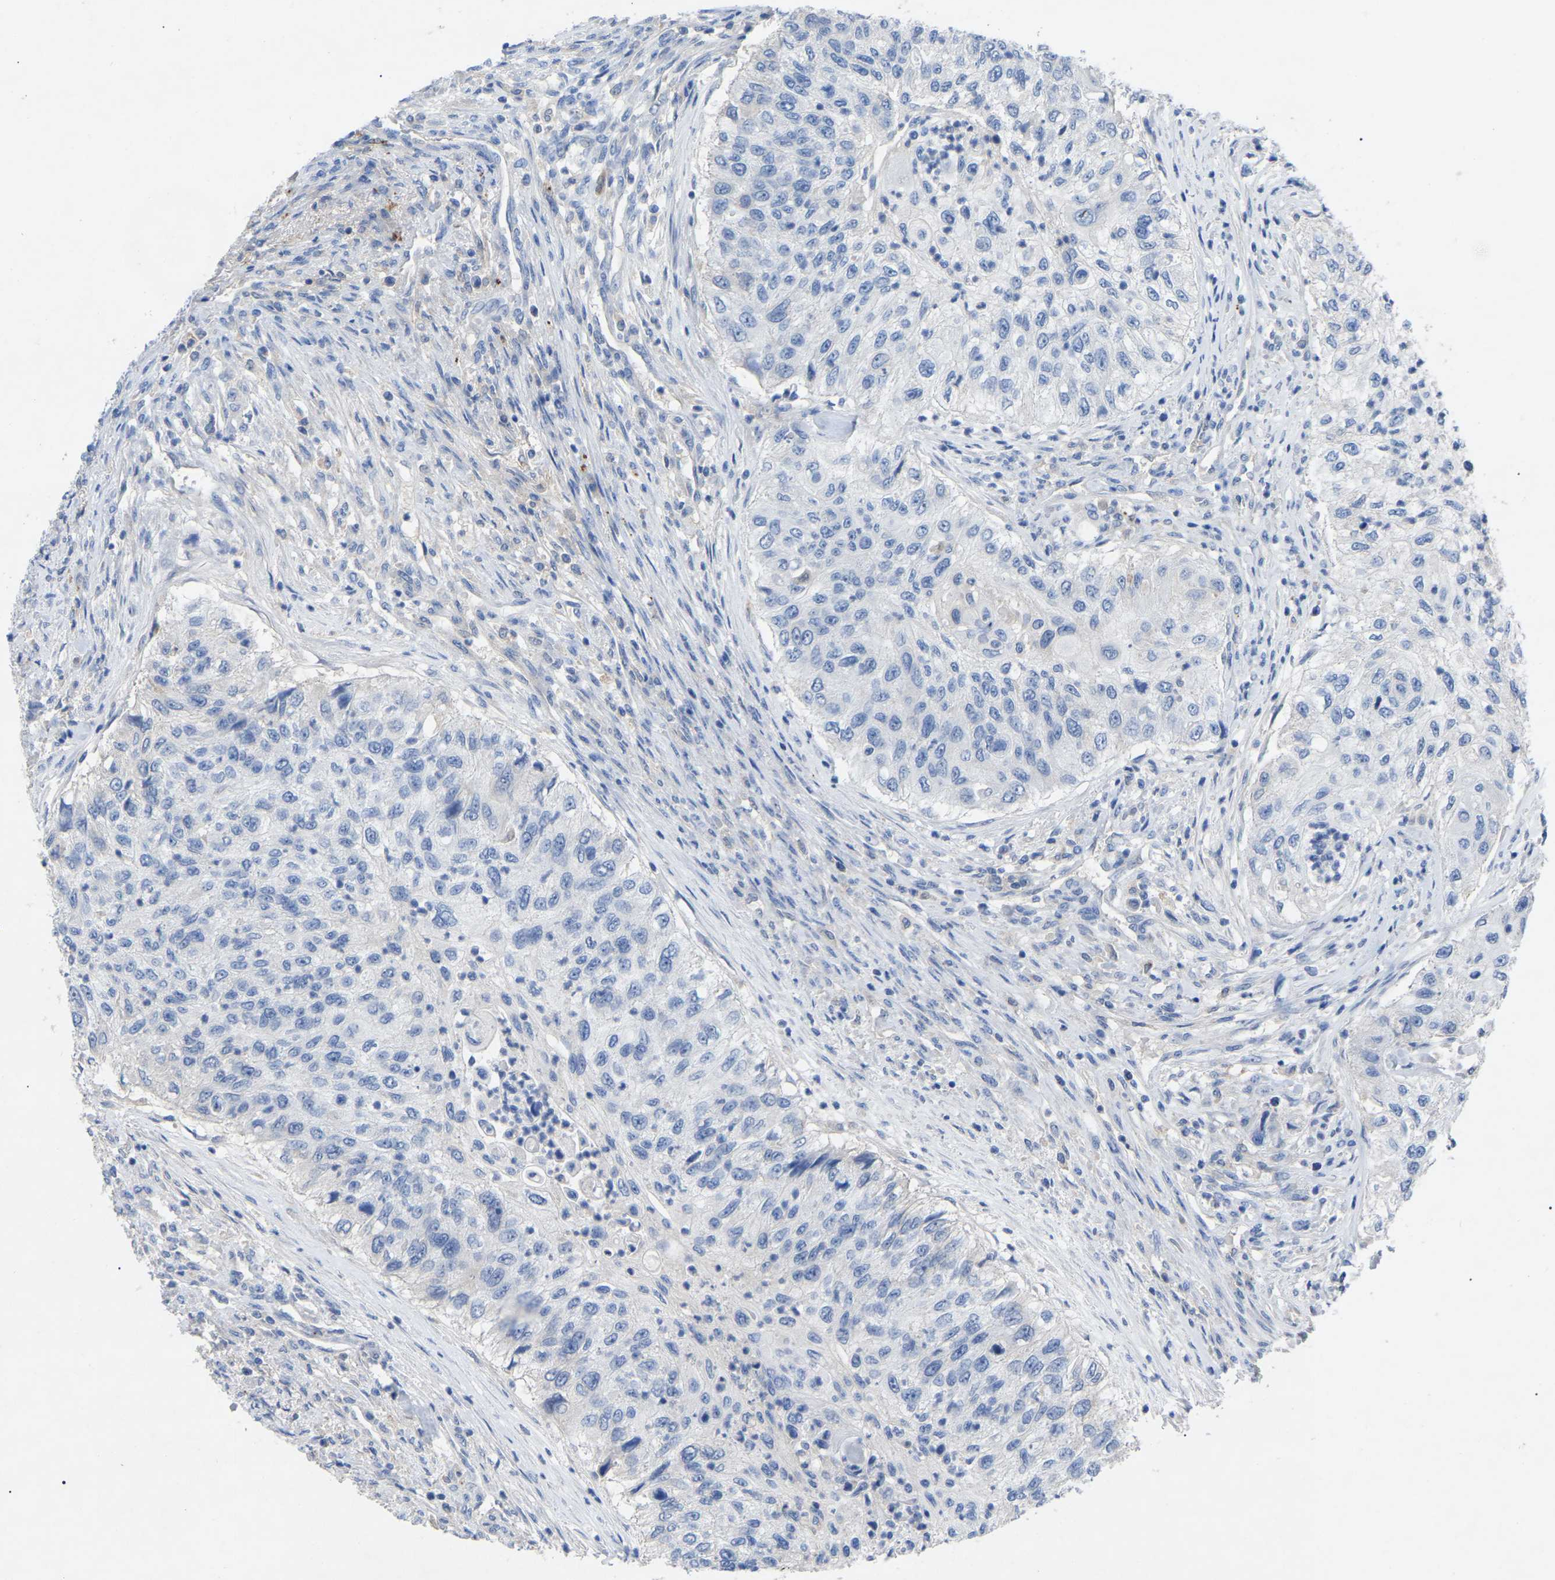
{"staining": {"intensity": "negative", "quantity": "none", "location": "none"}, "tissue": "urothelial cancer", "cell_type": "Tumor cells", "image_type": "cancer", "snomed": [{"axis": "morphology", "description": "Urothelial carcinoma, High grade"}, {"axis": "topography", "description": "Urinary bladder"}], "caption": "High-grade urothelial carcinoma was stained to show a protein in brown. There is no significant staining in tumor cells. (DAB (3,3'-diaminobenzidine) immunohistochemistry visualized using brightfield microscopy, high magnification).", "gene": "SMPD2", "patient": {"sex": "female", "age": 60}}